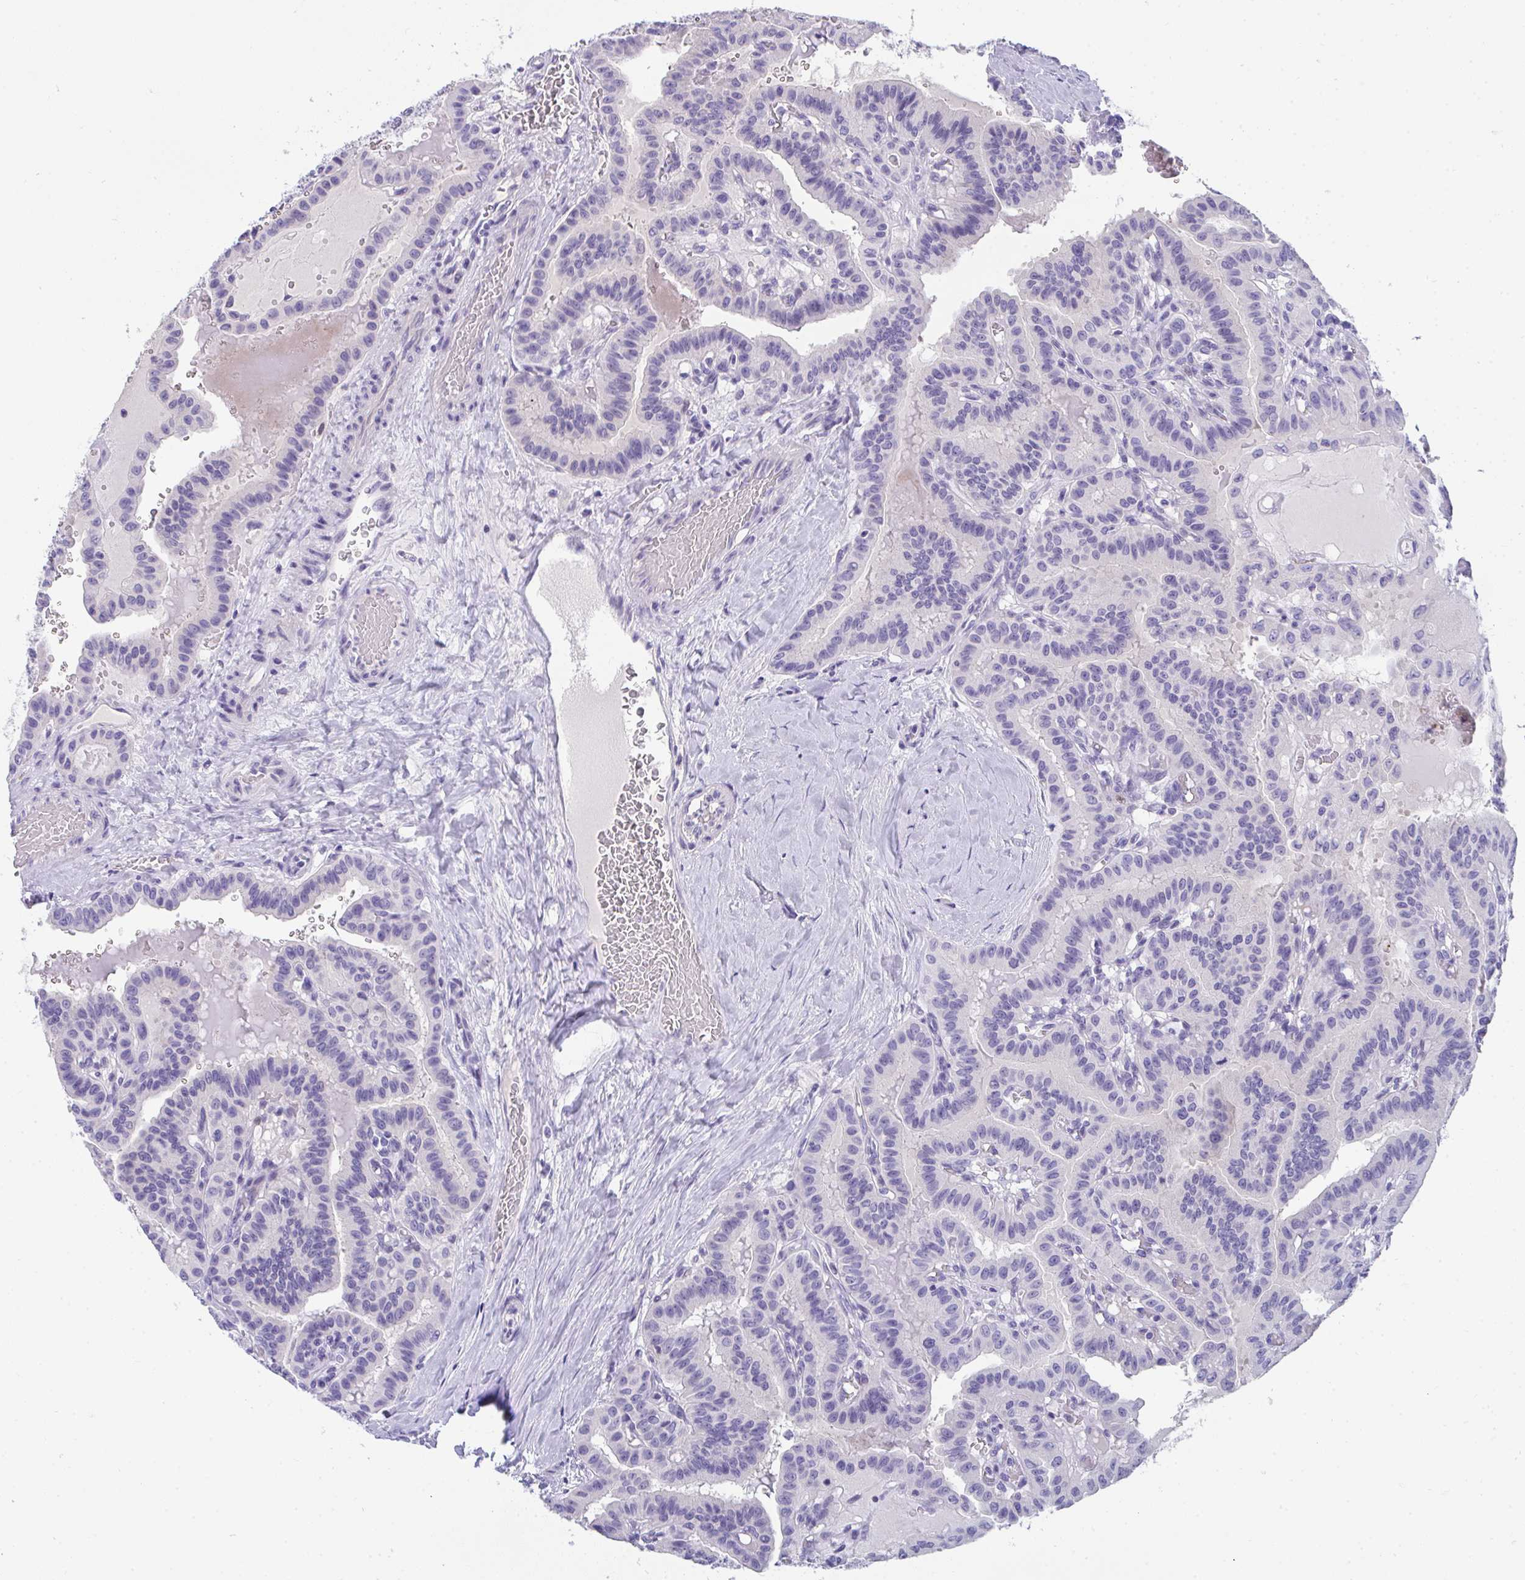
{"staining": {"intensity": "negative", "quantity": "none", "location": "none"}, "tissue": "thyroid cancer", "cell_type": "Tumor cells", "image_type": "cancer", "snomed": [{"axis": "morphology", "description": "Papillary adenocarcinoma, NOS"}, {"axis": "topography", "description": "Thyroid gland"}], "caption": "A high-resolution image shows IHC staining of thyroid papillary adenocarcinoma, which displays no significant expression in tumor cells.", "gene": "TTC30B", "patient": {"sex": "male", "age": 87}}